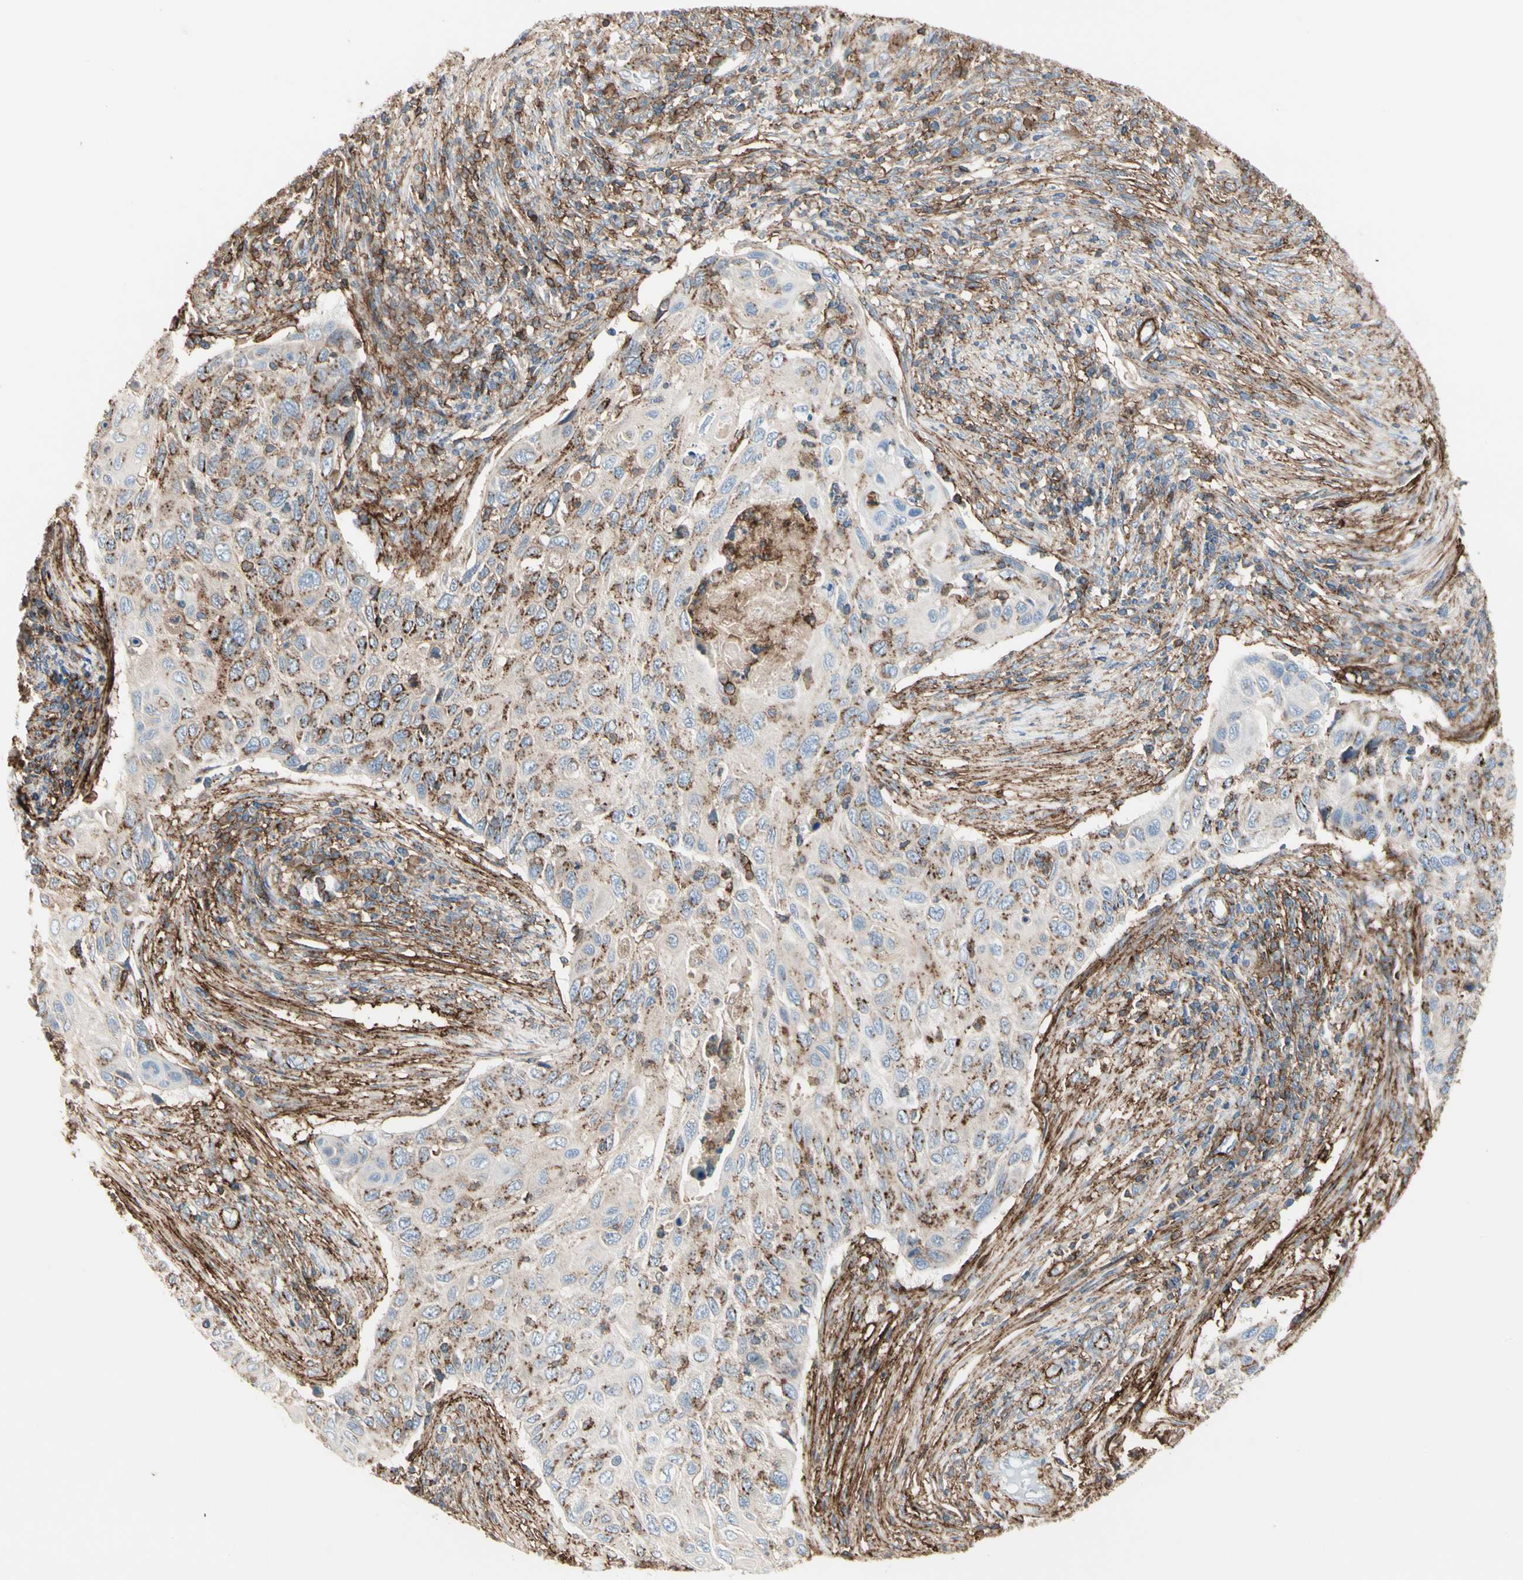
{"staining": {"intensity": "moderate", "quantity": "25%-75%", "location": "cytoplasmic/membranous"}, "tissue": "cervical cancer", "cell_type": "Tumor cells", "image_type": "cancer", "snomed": [{"axis": "morphology", "description": "Squamous cell carcinoma, NOS"}, {"axis": "topography", "description": "Cervix"}], "caption": "High-power microscopy captured an IHC histopathology image of squamous cell carcinoma (cervical), revealing moderate cytoplasmic/membranous expression in about 25%-75% of tumor cells.", "gene": "CLEC2B", "patient": {"sex": "female", "age": 70}}